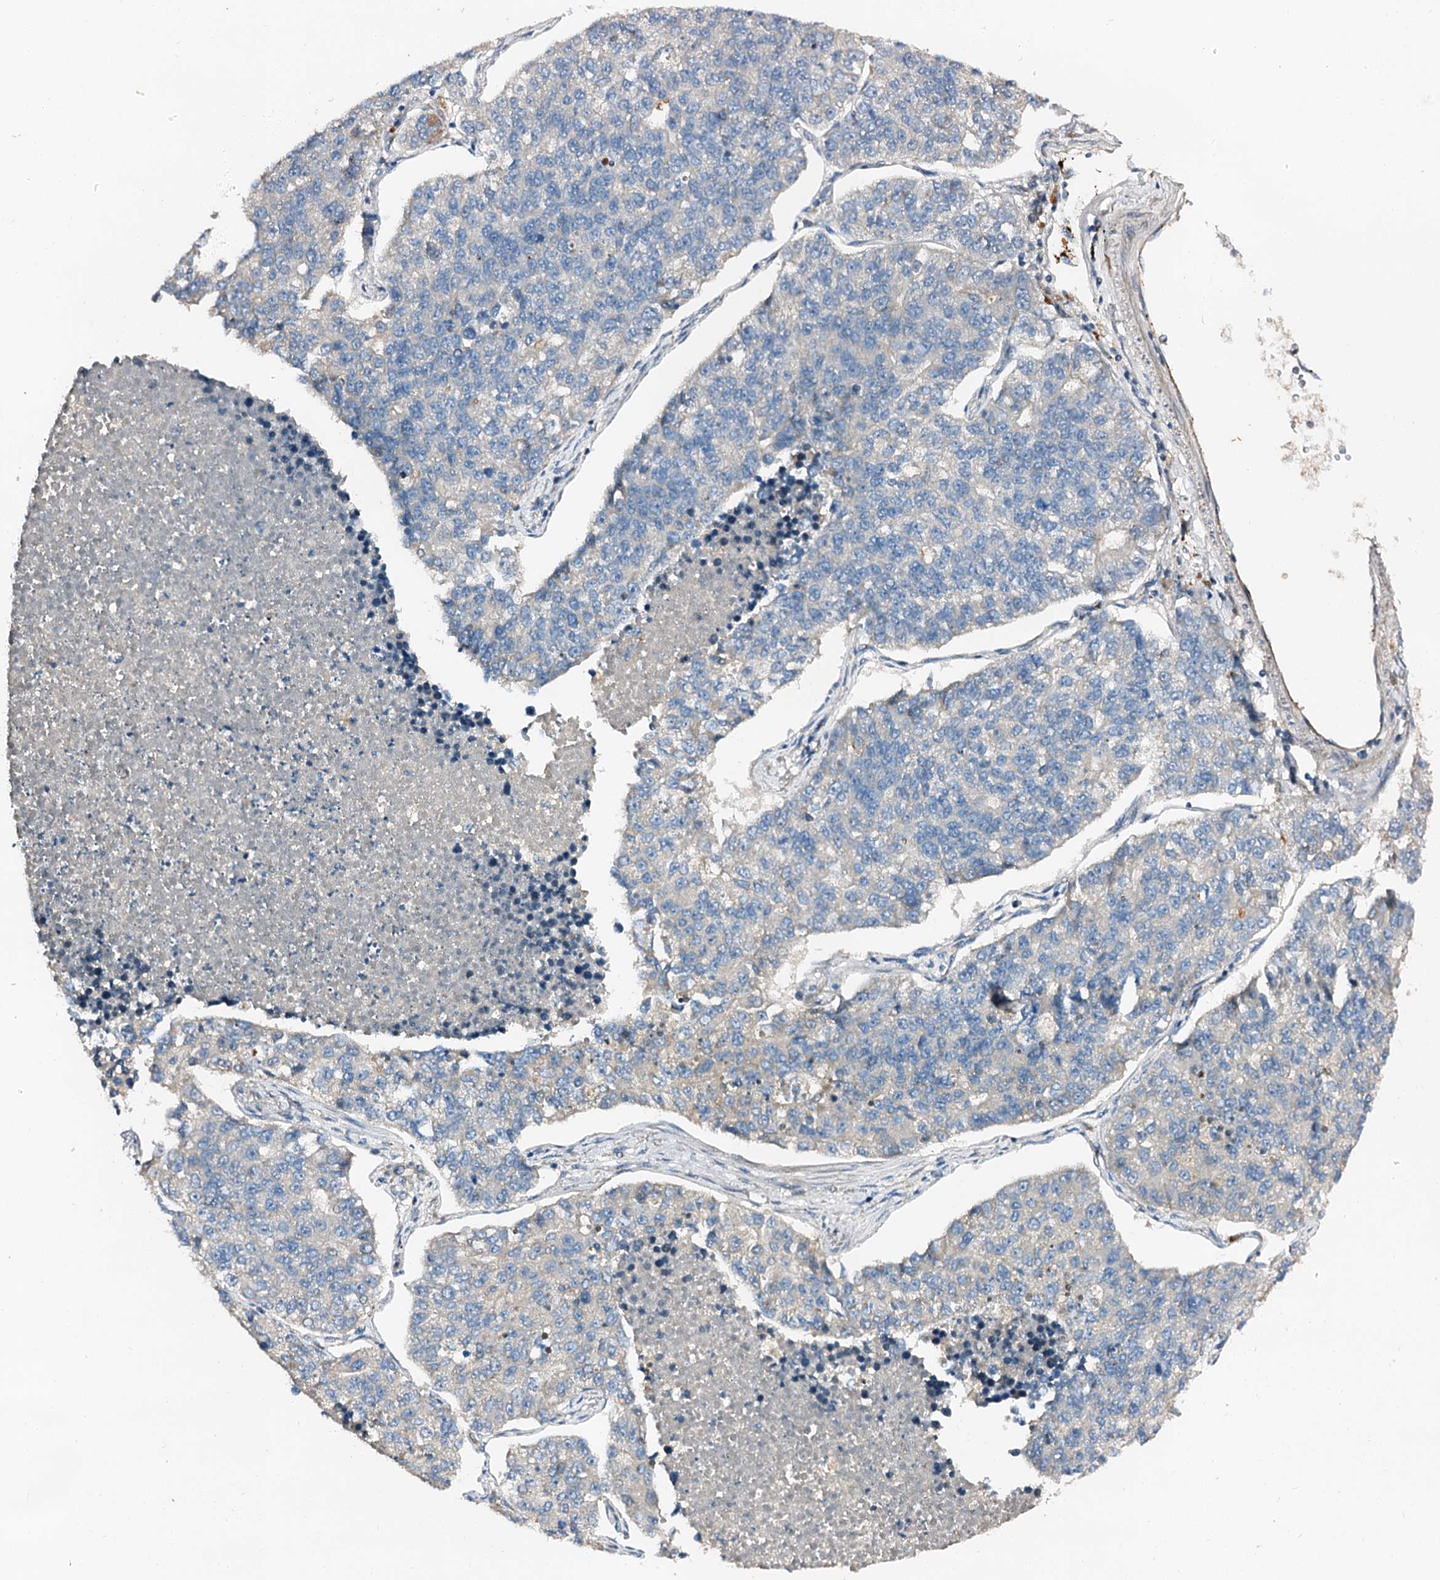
{"staining": {"intensity": "negative", "quantity": "none", "location": "none"}, "tissue": "lung cancer", "cell_type": "Tumor cells", "image_type": "cancer", "snomed": [{"axis": "morphology", "description": "Adenocarcinoma, NOS"}, {"axis": "topography", "description": "Lung"}], "caption": "DAB immunohistochemical staining of lung adenocarcinoma exhibits no significant staining in tumor cells.", "gene": "FIBIN", "patient": {"sex": "male", "age": 49}}